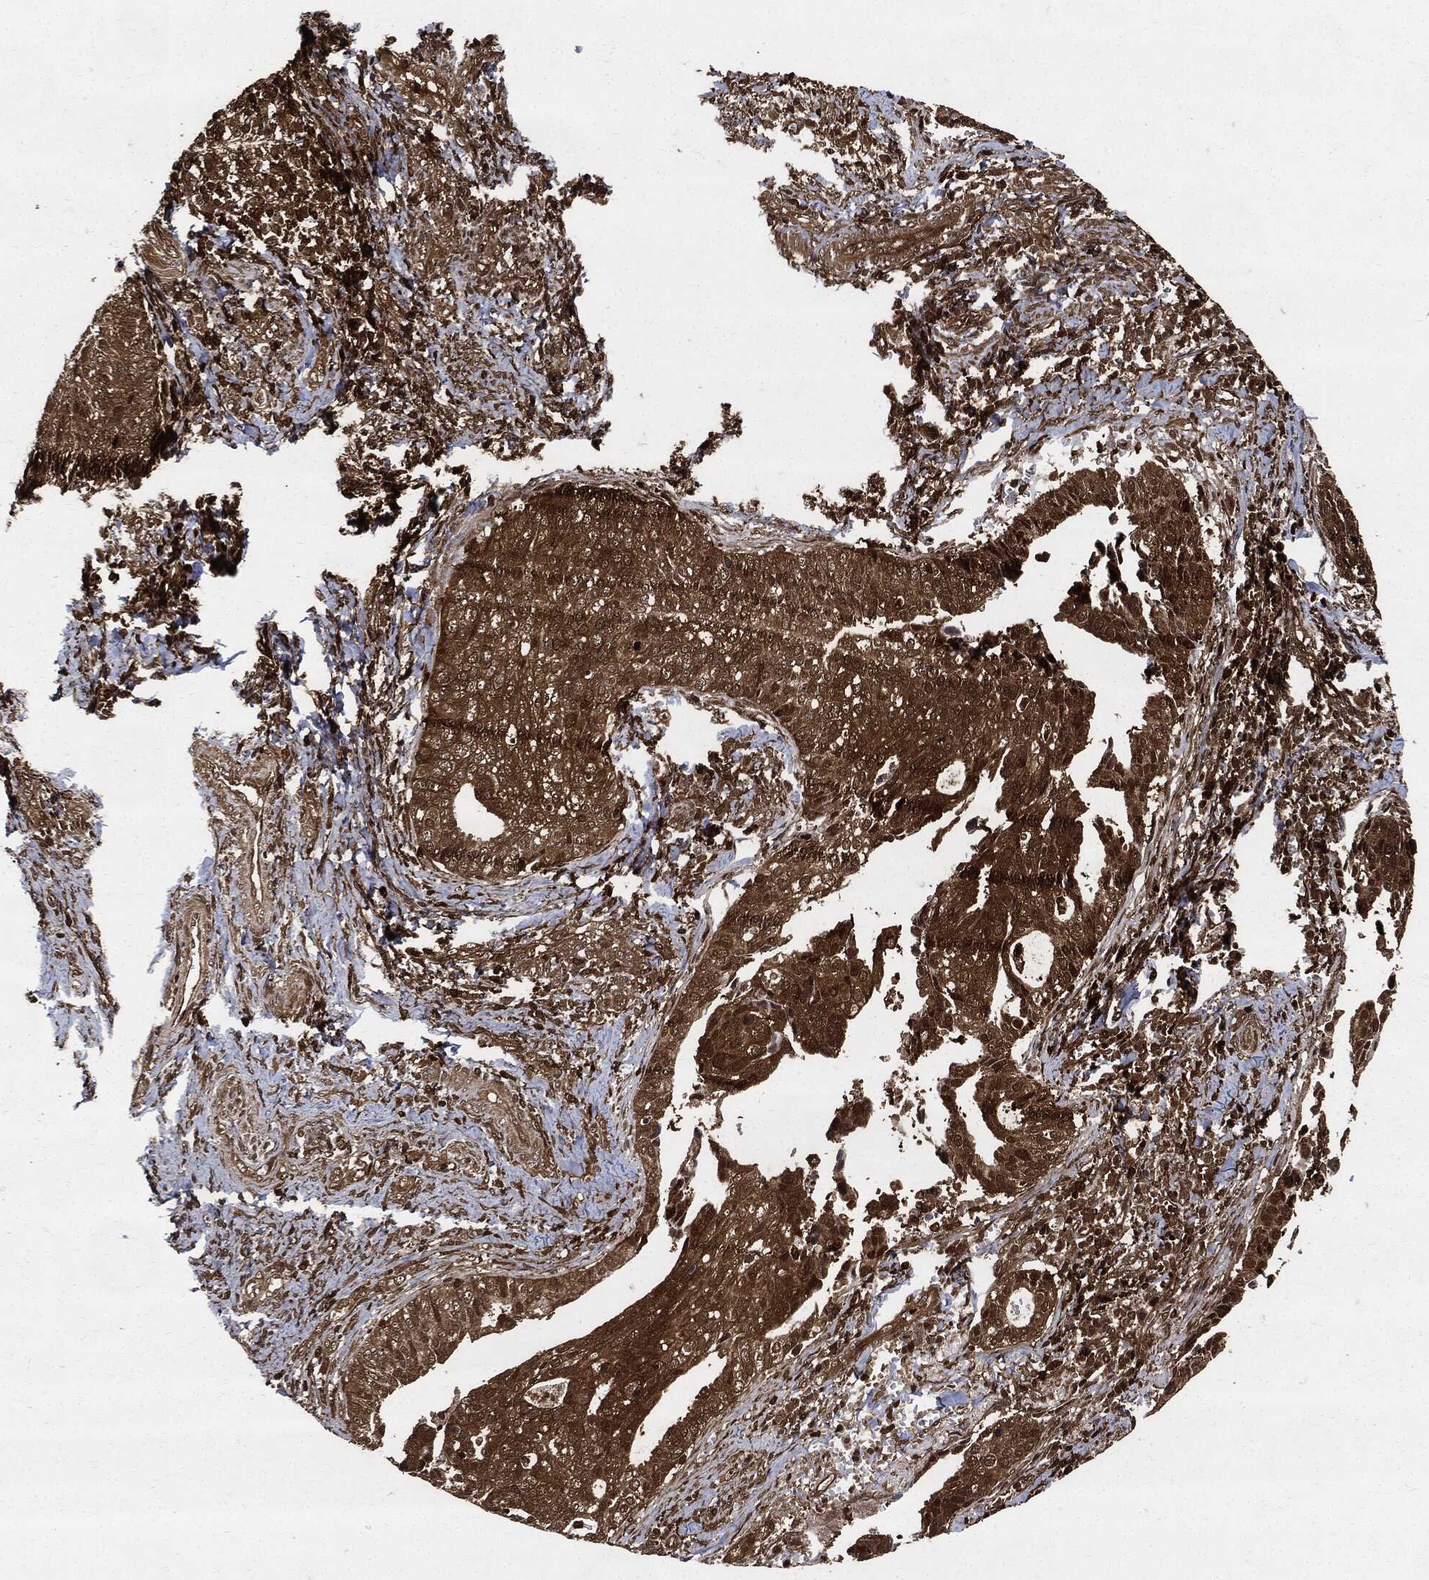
{"staining": {"intensity": "moderate", "quantity": ">75%", "location": "cytoplasmic/membranous"}, "tissue": "cervical cancer", "cell_type": "Tumor cells", "image_type": "cancer", "snomed": [{"axis": "morphology", "description": "Squamous cell carcinoma, NOS"}, {"axis": "topography", "description": "Cervix"}], "caption": "A brown stain shows moderate cytoplasmic/membranous expression of a protein in human cervical cancer (squamous cell carcinoma) tumor cells.", "gene": "YWHAB", "patient": {"sex": "female", "age": 29}}